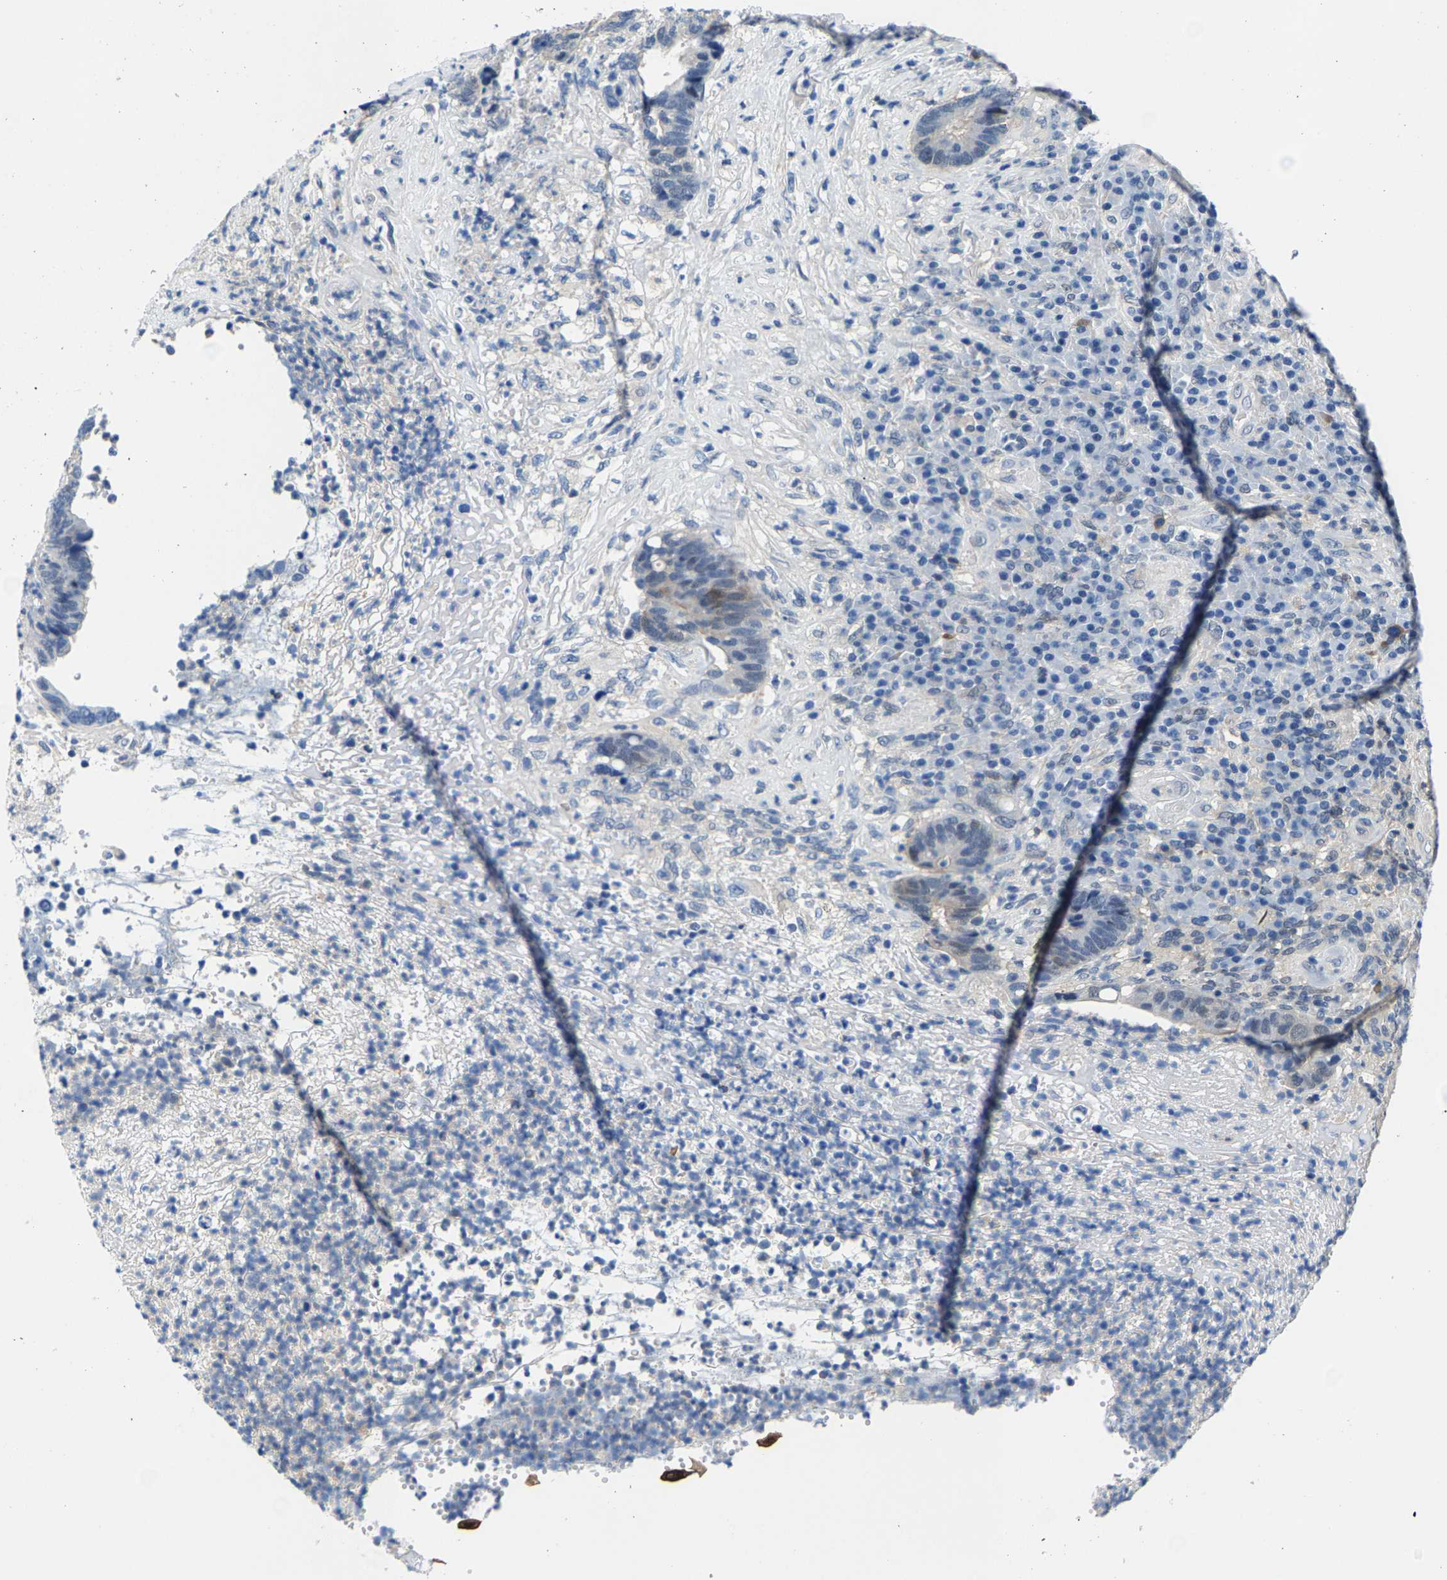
{"staining": {"intensity": "negative", "quantity": "none", "location": "none"}, "tissue": "colorectal cancer", "cell_type": "Tumor cells", "image_type": "cancer", "snomed": [{"axis": "morphology", "description": "Adenocarcinoma, NOS"}, {"axis": "topography", "description": "Rectum"}], "caption": "Immunohistochemistry histopathology image of neoplastic tissue: human colorectal adenocarcinoma stained with DAB (3,3'-diaminobenzidine) reveals no significant protein staining in tumor cells.", "gene": "SSH3", "patient": {"sex": "female", "age": 89}}